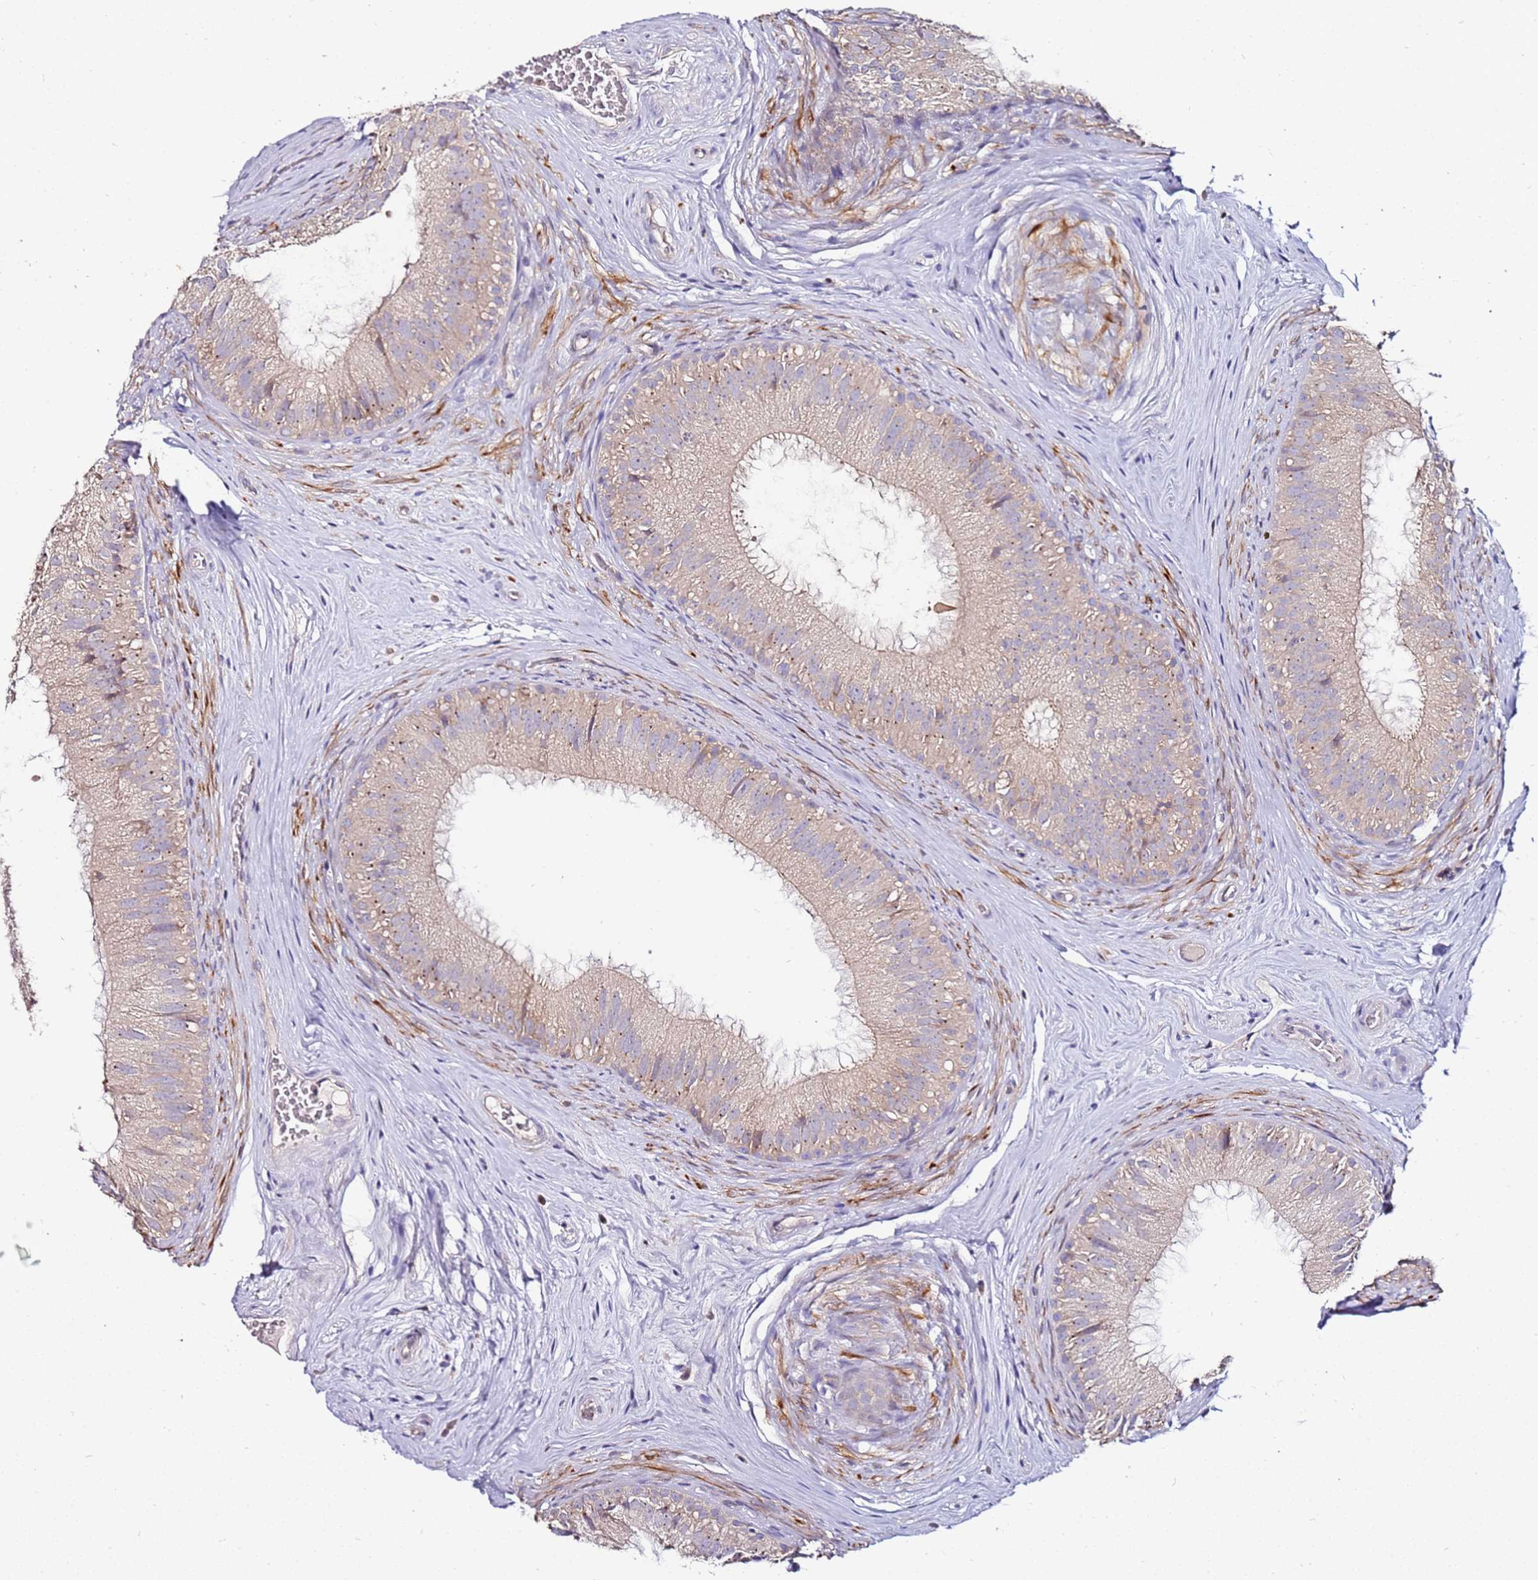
{"staining": {"intensity": "weak", "quantity": "25%-75%", "location": "cytoplasmic/membranous"}, "tissue": "epididymis", "cell_type": "Glandular cells", "image_type": "normal", "snomed": [{"axis": "morphology", "description": "Normal tissue, NOS"}, {"axis": "topography", "description": "Epididymis"}], "caption": "Epididymis stained with DAB immunohistochemistry (IHC) demonstrates low levels of weak cytoplasmic/membranous expression in approximately 25%-75% of glandular cells. Using DAB (brown) and hematoxylin (blue) stains, captured at high magnification using brightfield microscopy.", "gene": "SRRM5", "patient": {"sex": "male", "age": 34}}